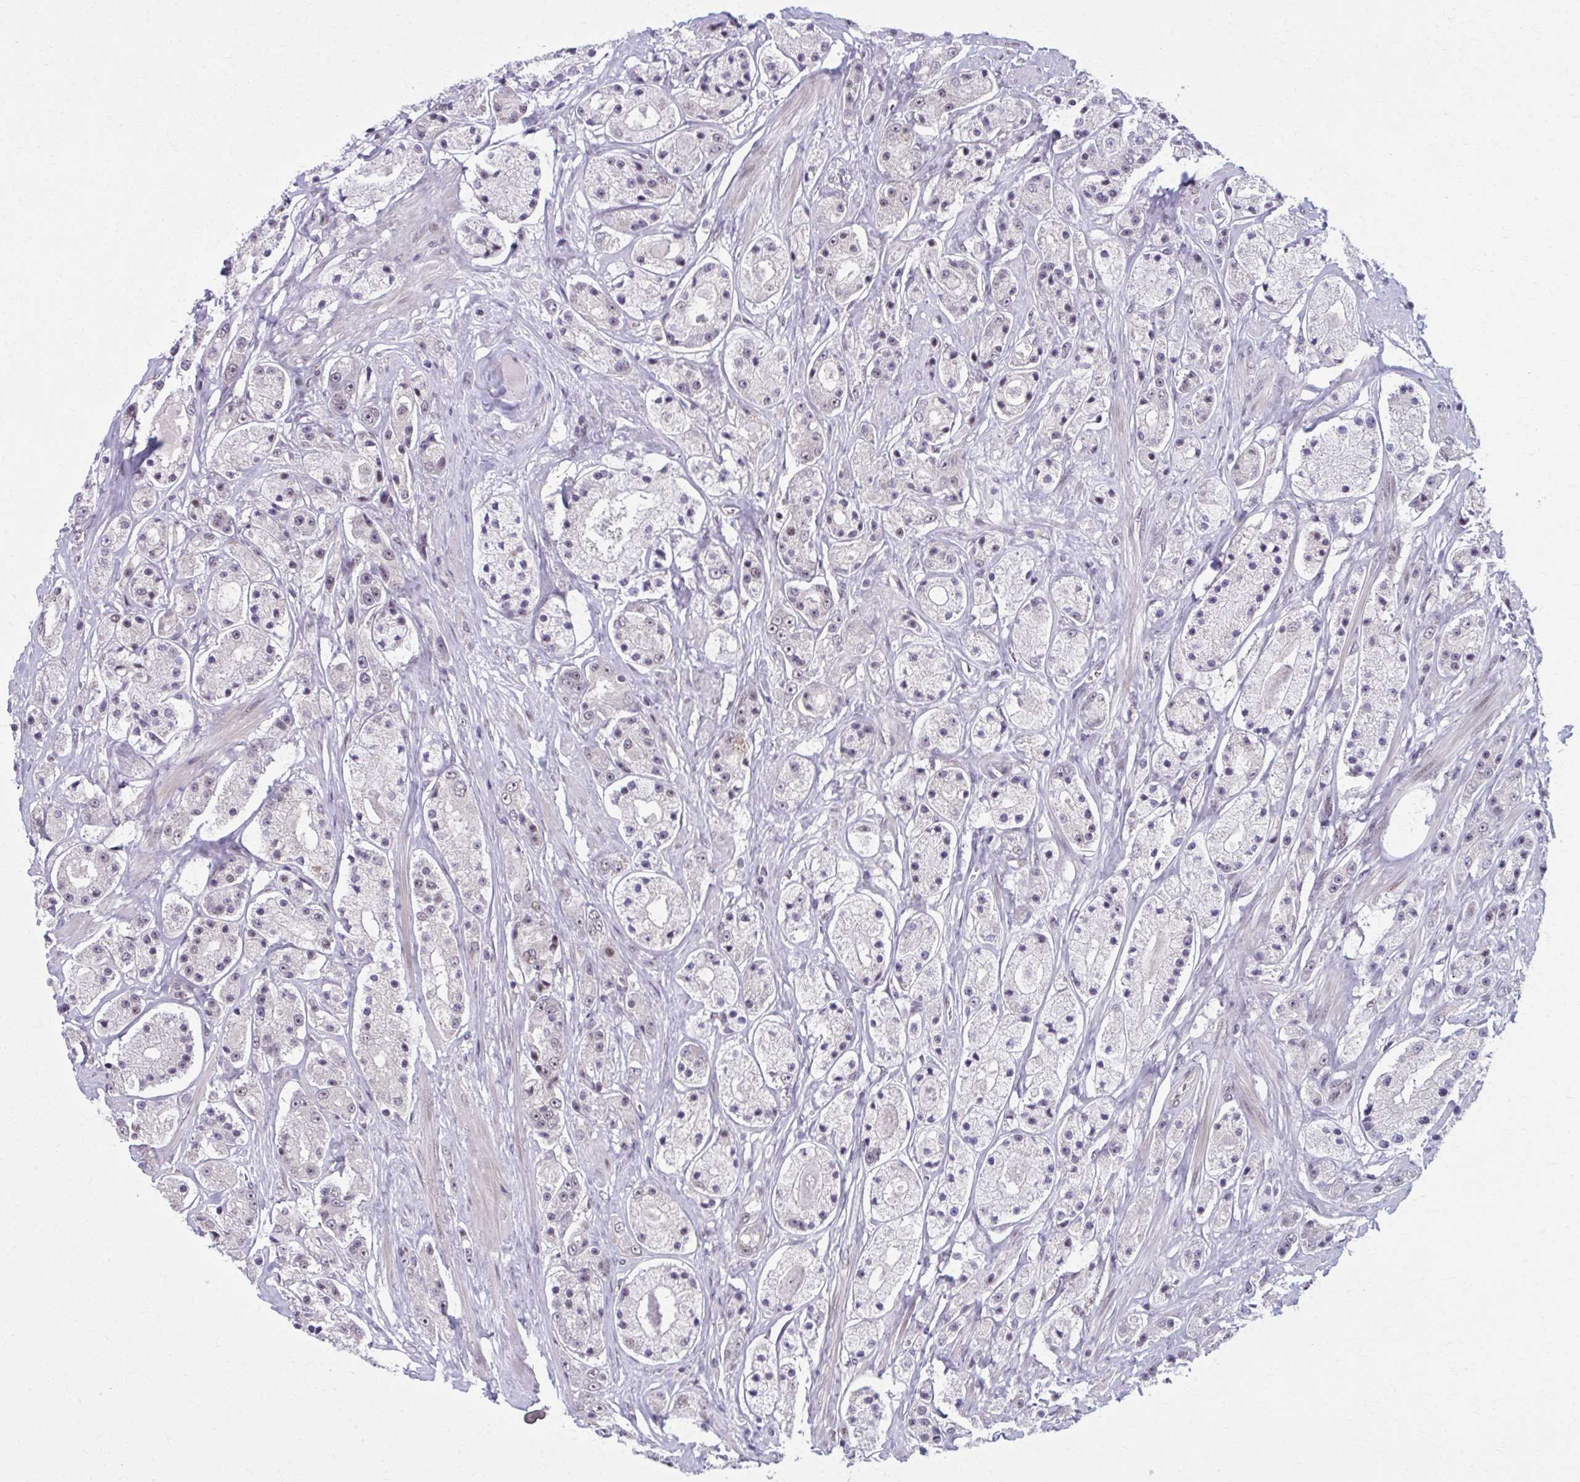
{"staining": {"intensity": "negative", "quantity": "none", "location": "none"}, "tissue": "prostate cancer", "cell_type": "Tumor cells", "image_type": "cancer", "snomed": [{"axis": "morphology", "description": "Adenocarcinoma, High grade"}, {"axis": "topography", "description": "Prostate"}], "caption": "Histopathology image shows no protein expression in tumor cells of prostate high-grade adenocarcinoma tissue. (Immunohistochemistry, brightfield microscopy, high magnification).", "gene": "SETBP1", "patient": {"sex": "male", "age": 67}}